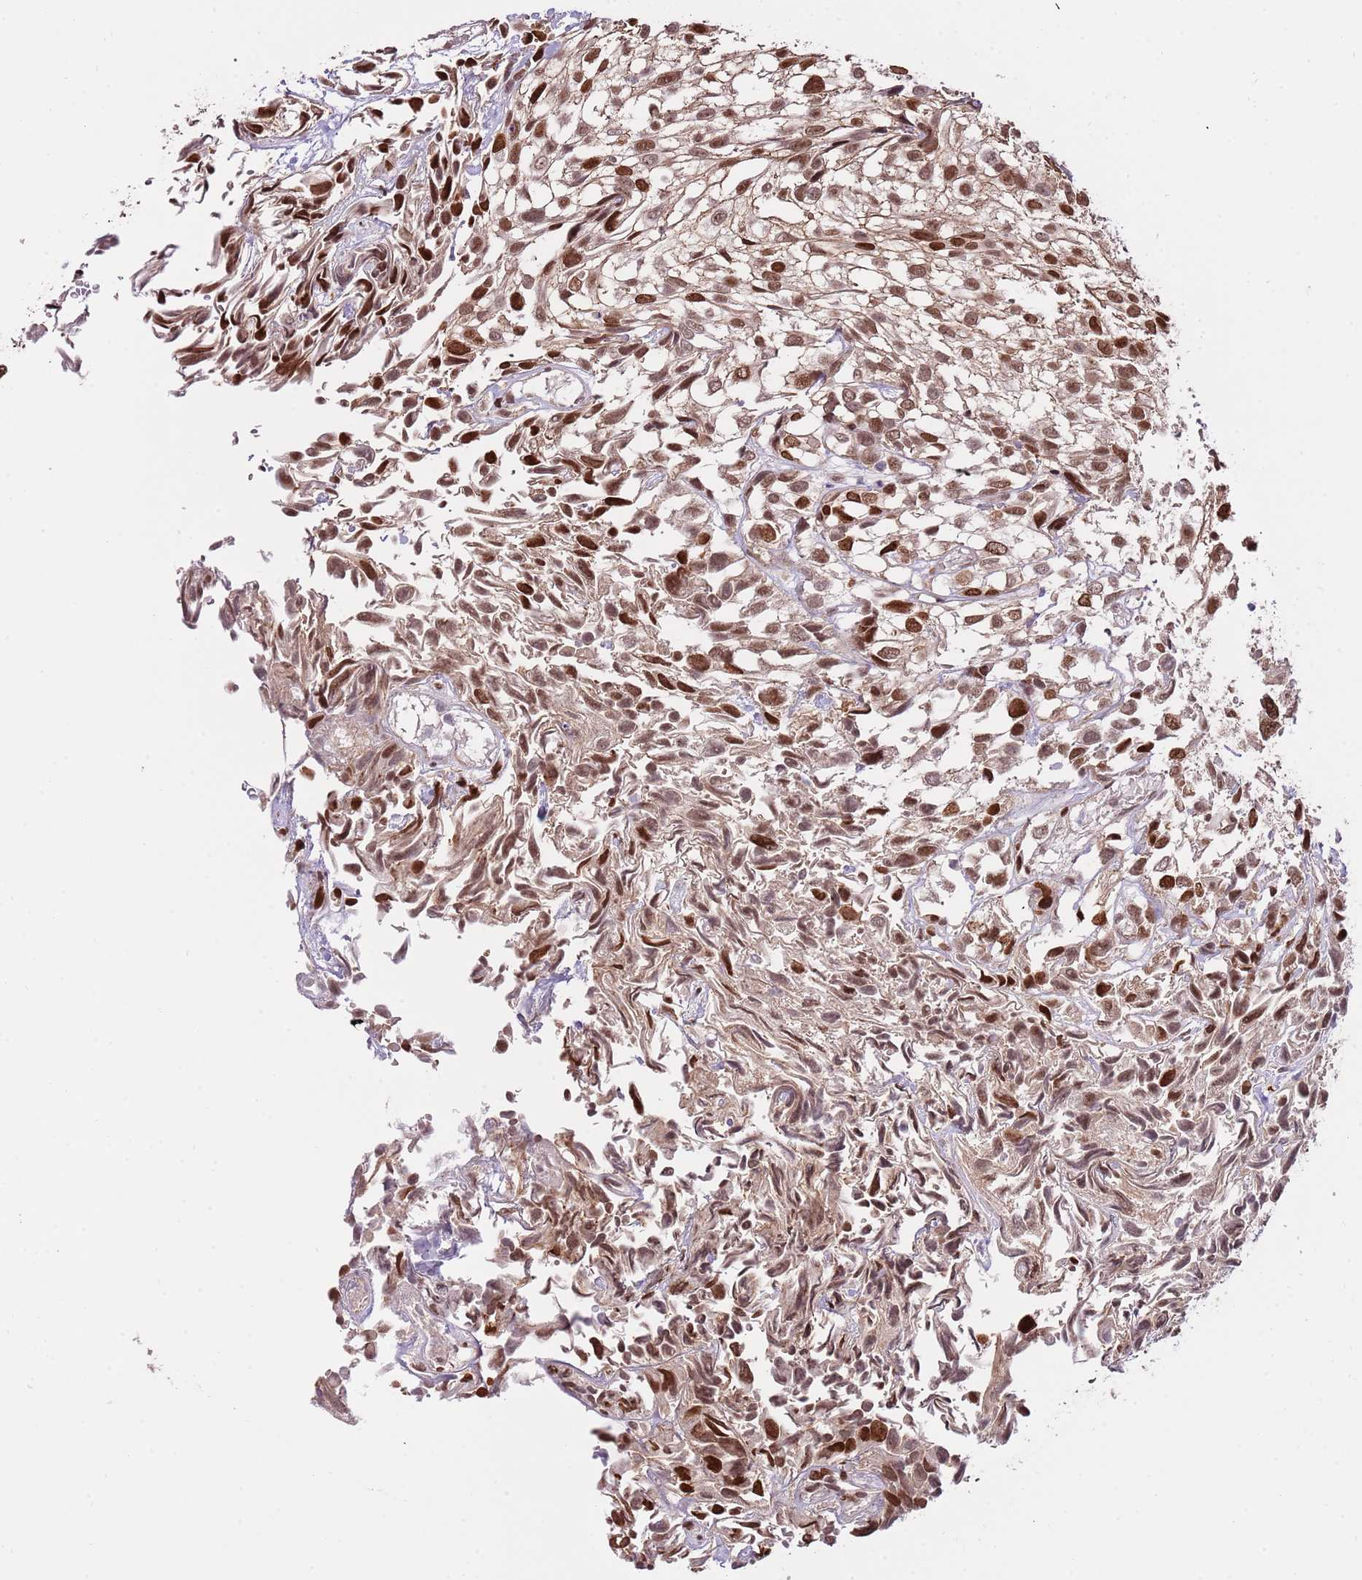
{"staining": {"intensity": "moderate", "quantity": ">75%", "location": "nuclear"}, "tissue": "urothelial cancer", "cell_type": "Tumor cells", "image_type": "cancer", "snomed": [{"axis": "morphology", "description": "Urothelial carcinoma, High grade"}, {"axis": "topography", "description": "Urinary bladder"}], "caption": "This micrograph shows IHC staining of high-grade urothelial carcinoma, with medium moderate nuclear staining in about >75% of tumor cells.", "gene": "RIF1", "patient": {"sex": "male", "age": 56}}